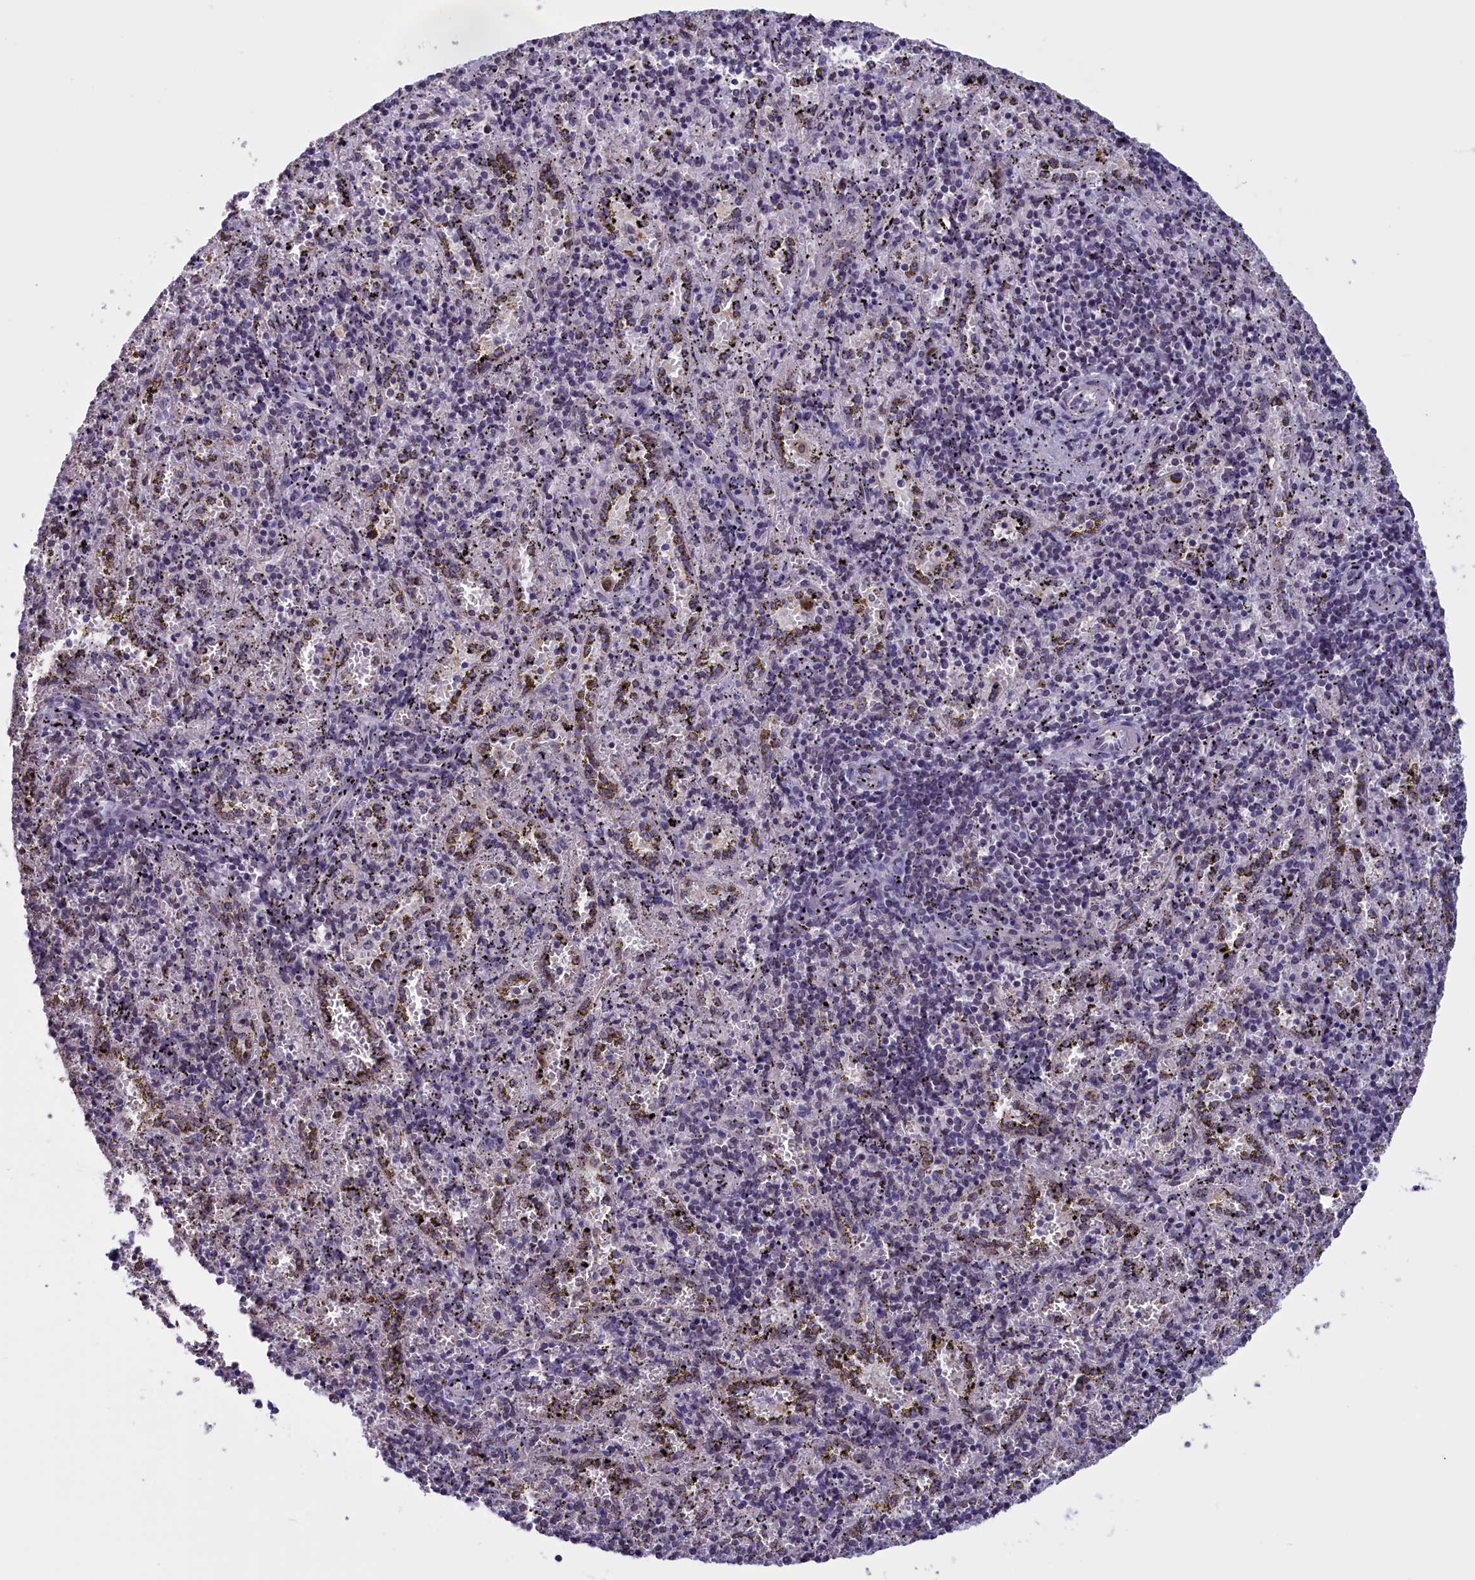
{"staining": {"intensity": "negative", "quantity": "none", "location": "none"}, "tissue": "spleen", "cell_type": "Cells in red pulp", "image_type": "normal", "snomed": [{"axis": "morphology", "description": "Normal tissue, NOS"}, {"axis": "topography", "description": "Spleen"}], "caption": "IHC histopathology image of normal spleen: spleen stained with DAB (3,3'-diaminobenzidine) shows no significant protein staining in cells in red pulp. (Stains: DAB (3,3'-diaminobenzidine) immunohistochemistry with hematoxylin counter stain, Microscopy: brightfield microscopy at high magnification).", "gene": "PARS2", "patient": {"sex": "male", "age": 11}}